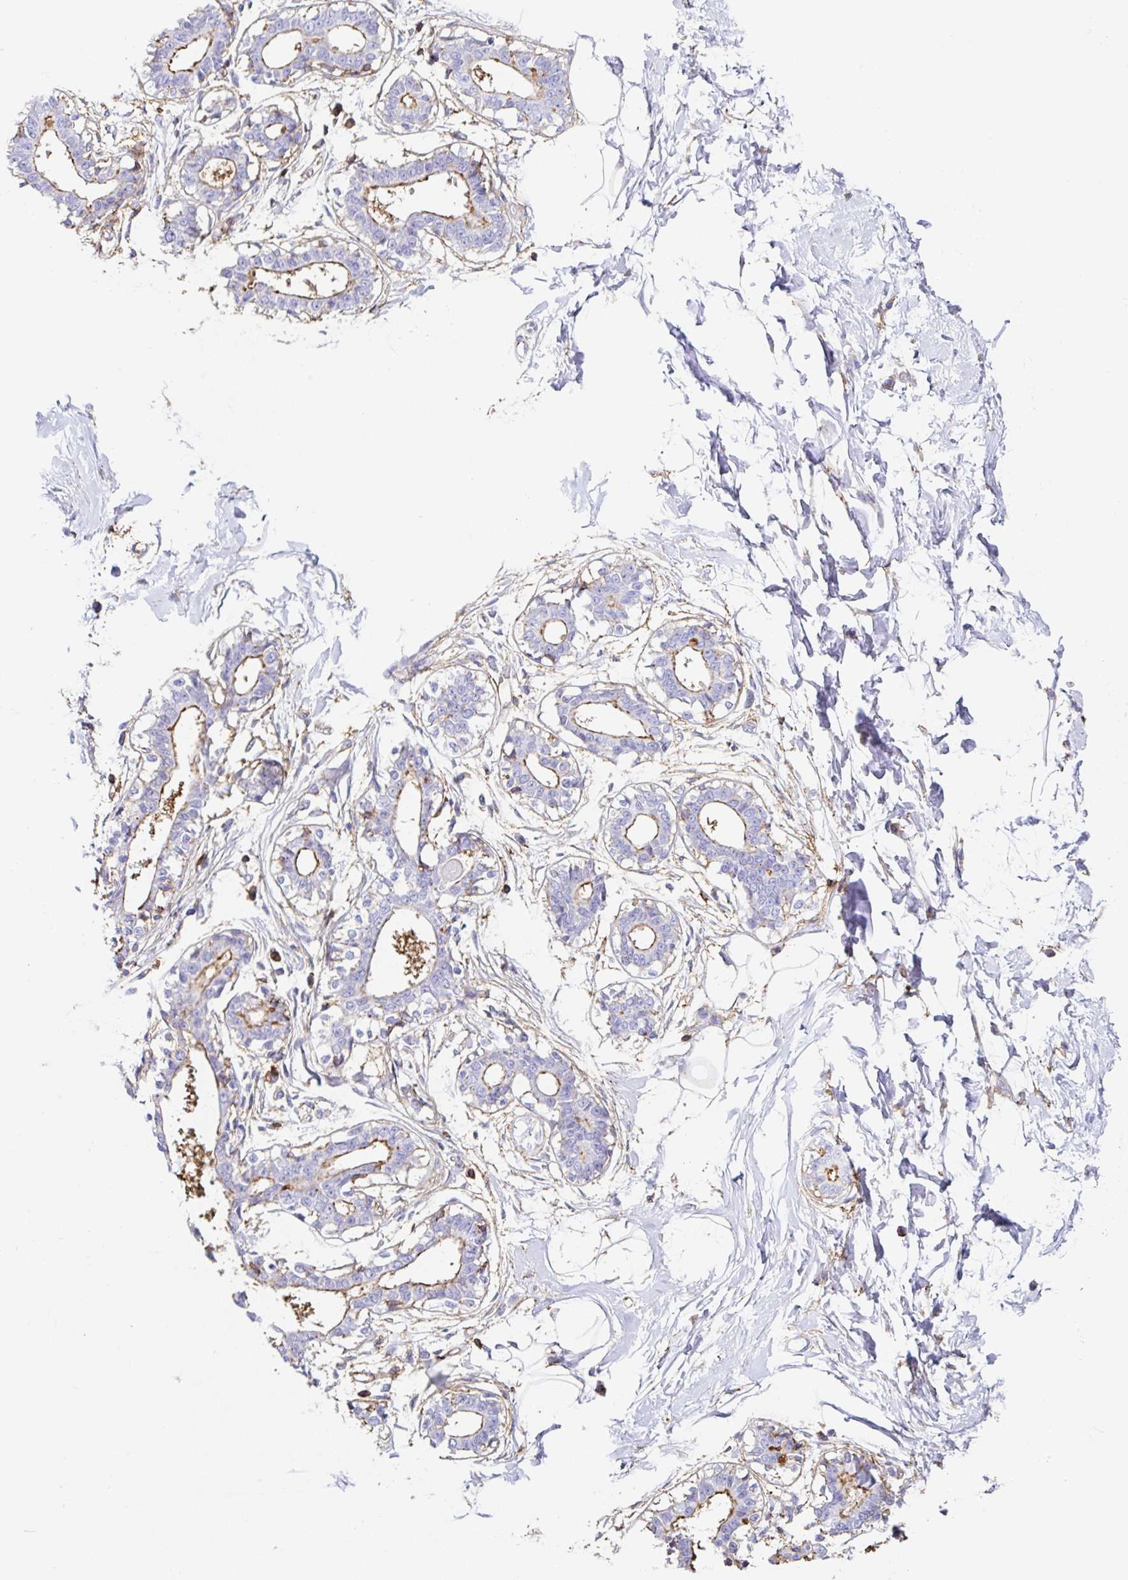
{"staining": {"intensity": "negative", "quantity": "none", "location": "none"}, "tissue": "breast", "cell_type": "Adipocytes", "image_type": "normal", "snomed": [{"axis": "morphology", "description": "Normal tissue, NOS"}, {"axis": "topography", "description": "Breast"}], "caption": "Immunohistochemistry (IHC) histopathology image of benign breast: breast stained with DAB (3,3'-diaminobenzidine) displays no significant protein staining in adipocytes. Brightfield microscopy of immunohistochemistry (IHC) stained with DAB (3,3'-diaminobenzidine) (brown) and hematoxylin (blue), captured at high magnification.", "gene": "MTTP", "patient": {"sex": "female", "age": 45}}